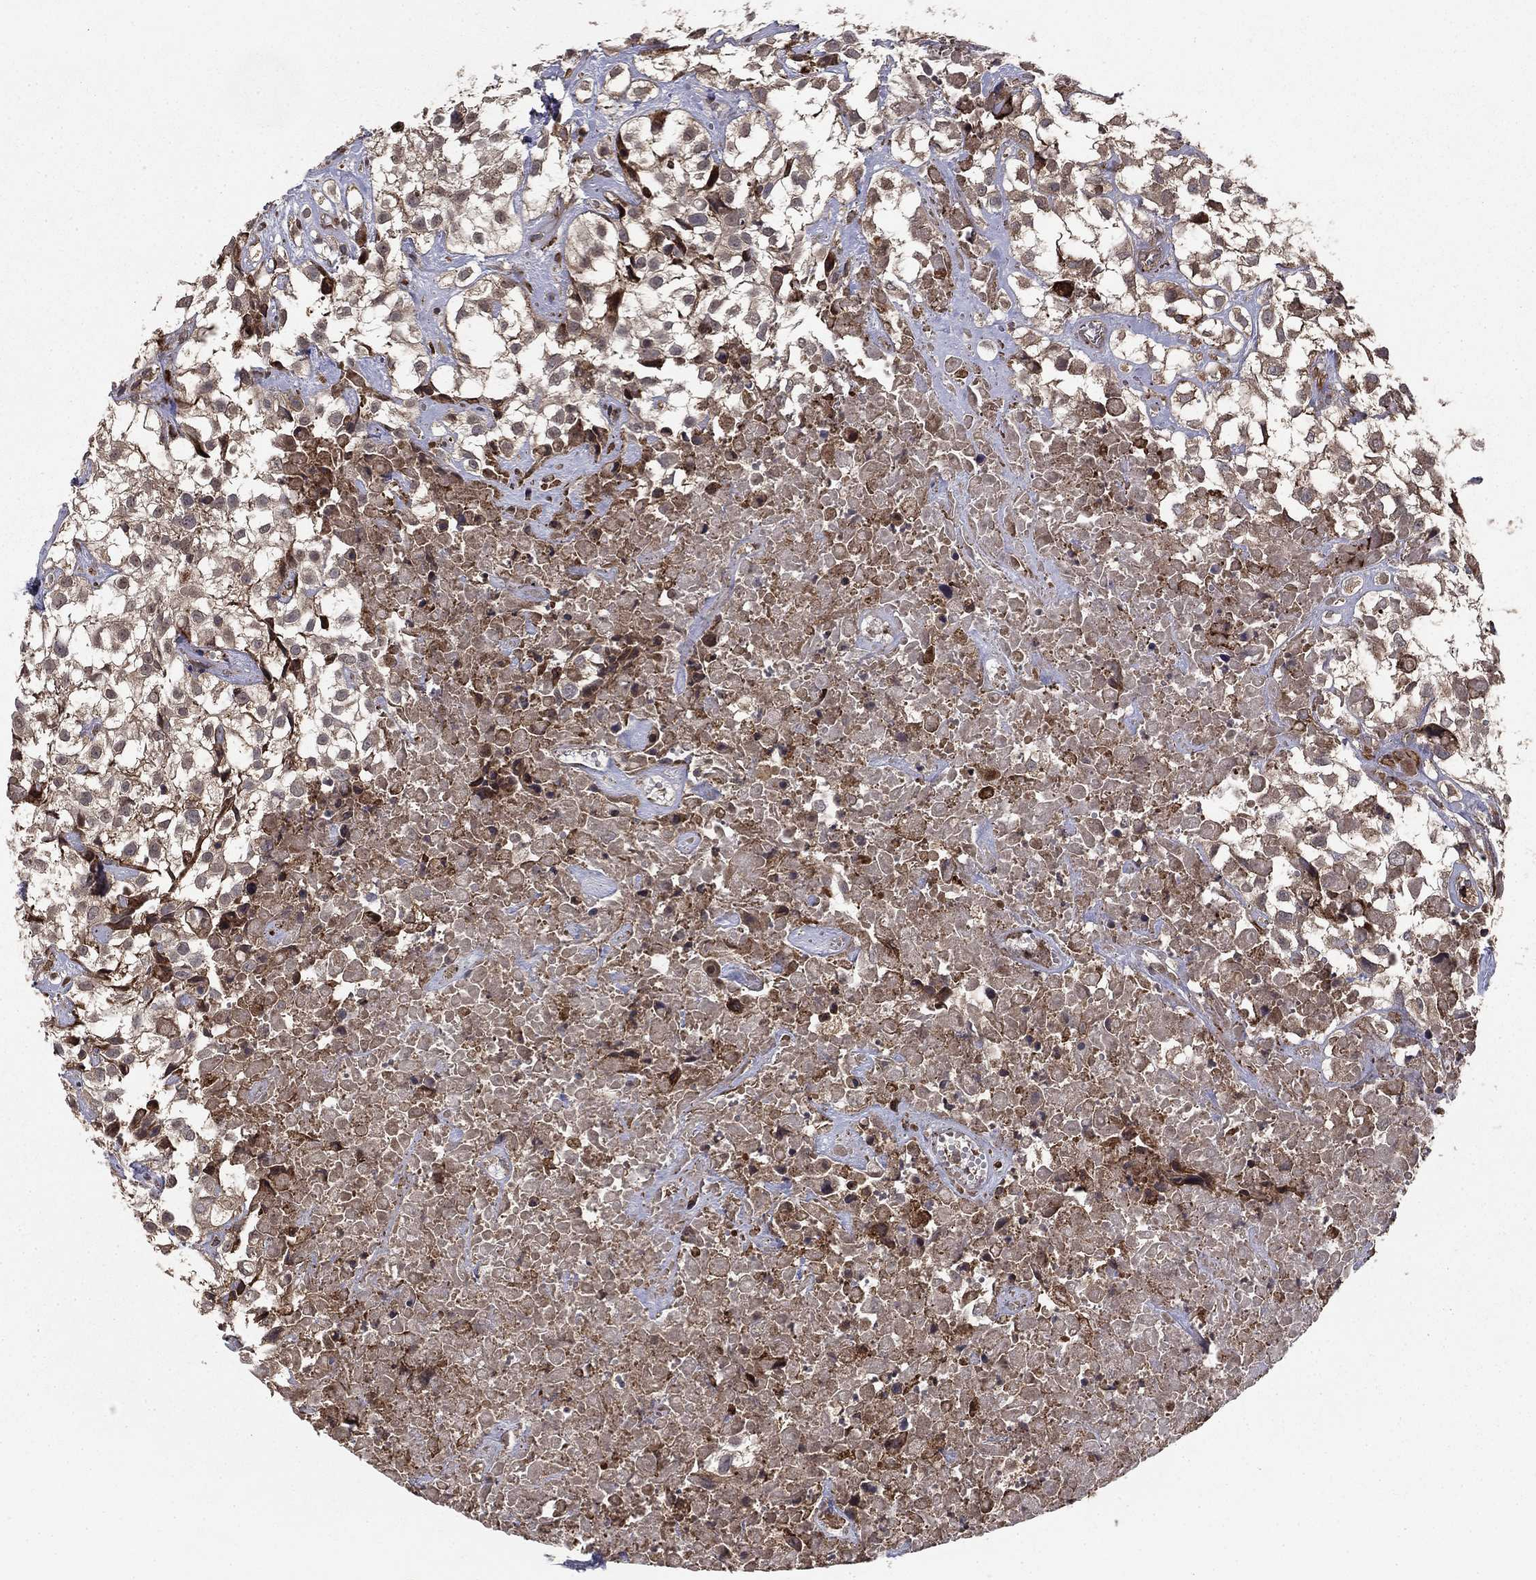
{"staining": {"intensity": "weak", "quantity": ">75%", "location": "cytoplasmic/membranous"}, "tissue": "urothelial cancer", "cell_type": "Tumor cells", "image_type": "cancer", "snomed": [{"axis": "morphology", "description": "Urothelial carcinoma, High grade"}, {"axis": "topography", "description": "Urinary bladder"}], "caption": "Protein staining of urothelial cancer tissue shows weak cytoplasmic/membranous expression in approximately >75% of tumor cells.", "gene": "BABAM2", "patient": {"sex": "male", "age": 56}}